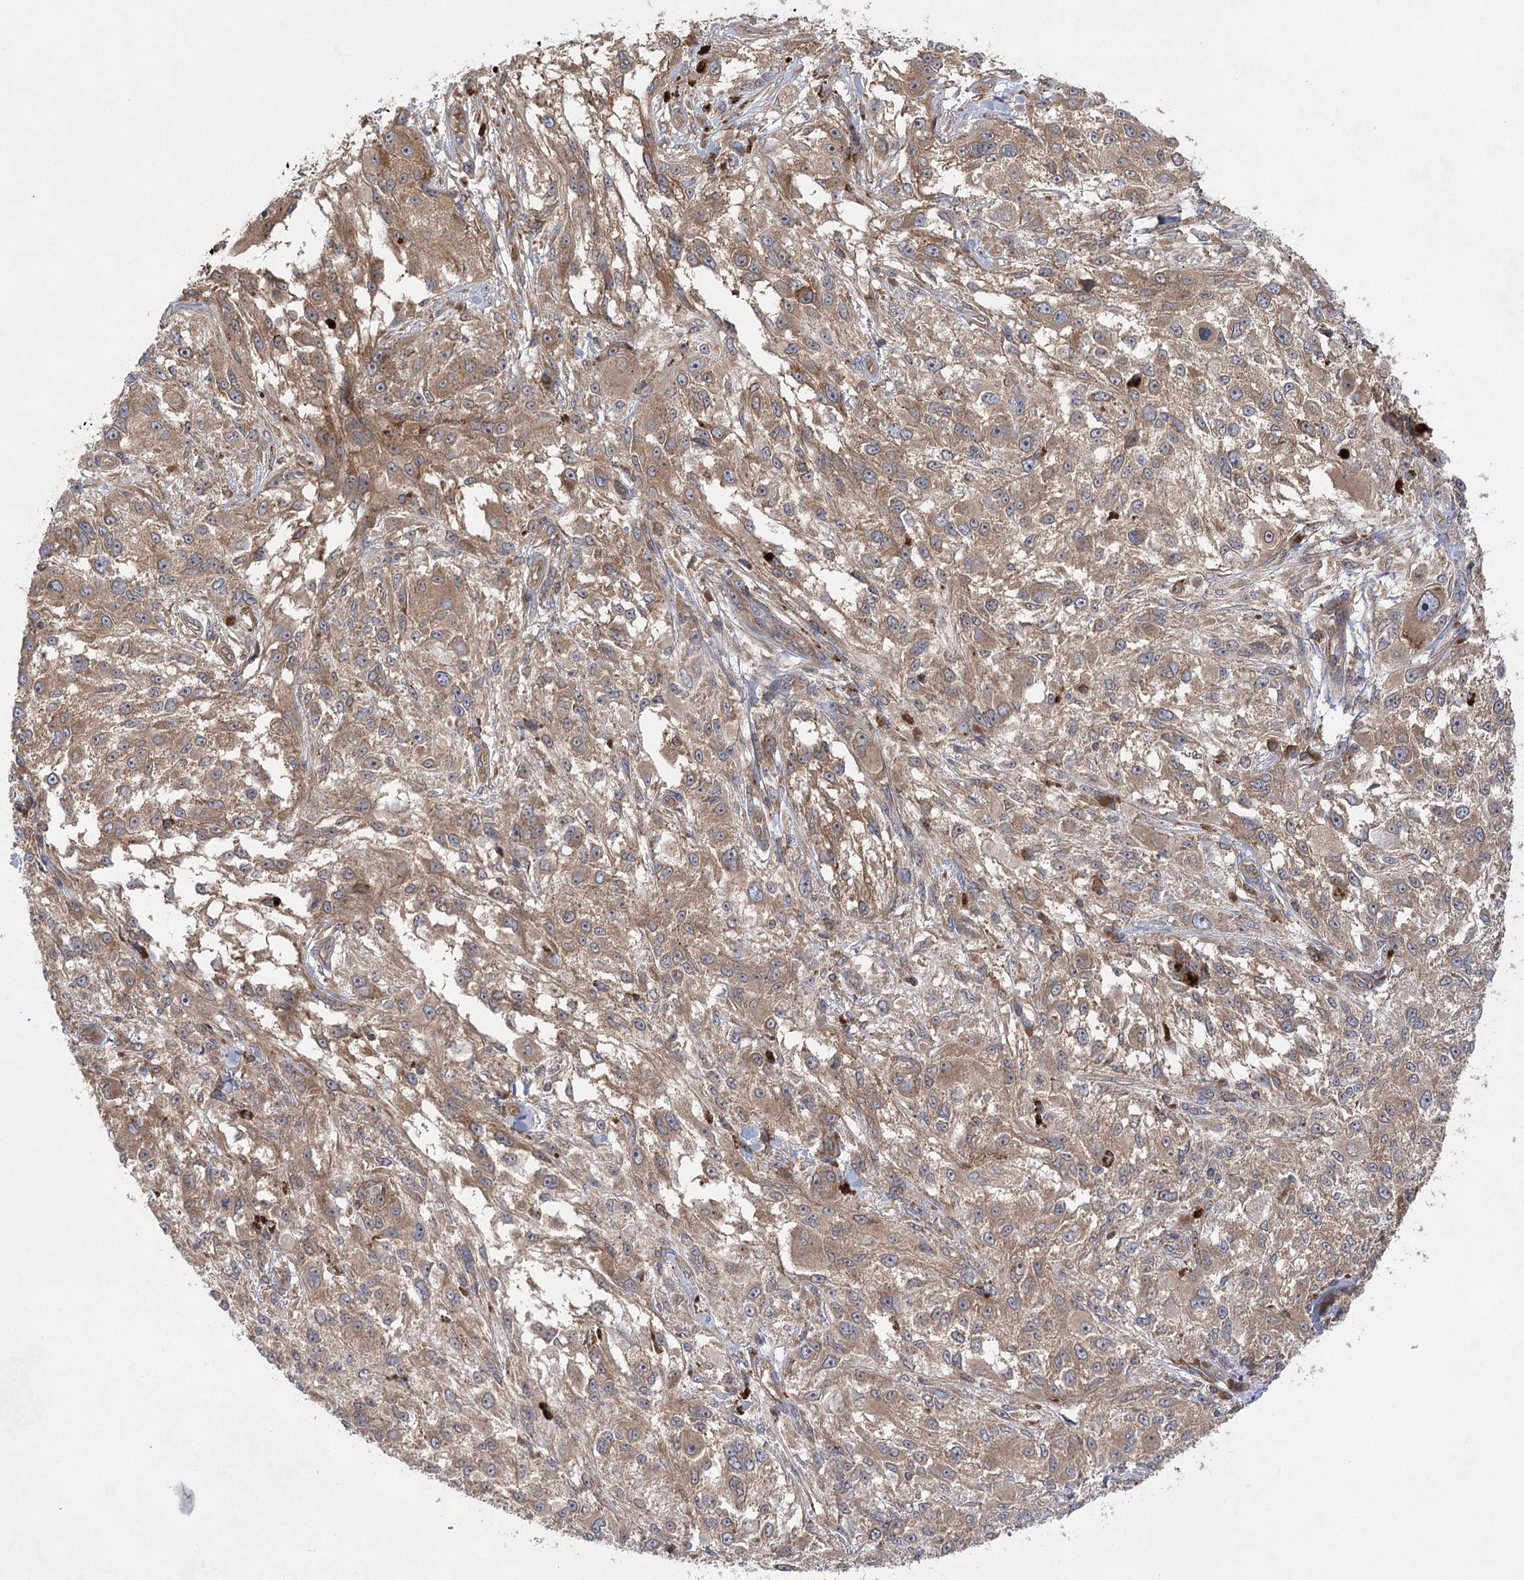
{"staining": {"intensity": "moderate", "quantity": ">75%", "location": "cytoplasmic/membranous"}, "tissue": "melanoma", "cell_type": "Tumor cells", "image_type": "cancer", "snomed": [{"axis": "morphology", "description": "Necrosis, NOS"}, {"axis": "morphology", "description": "Malignant melanoma, NOS"}, {"axis": "topography", "description": "Skin"}], "caption": "A photomicrograph of human malignant melanoma stained for a protein displays moderate cytoplasmic/membranous brown staining in tumor cells.", "gene": "EIF3A", "patient": {"sex": "female", "age": 87}}